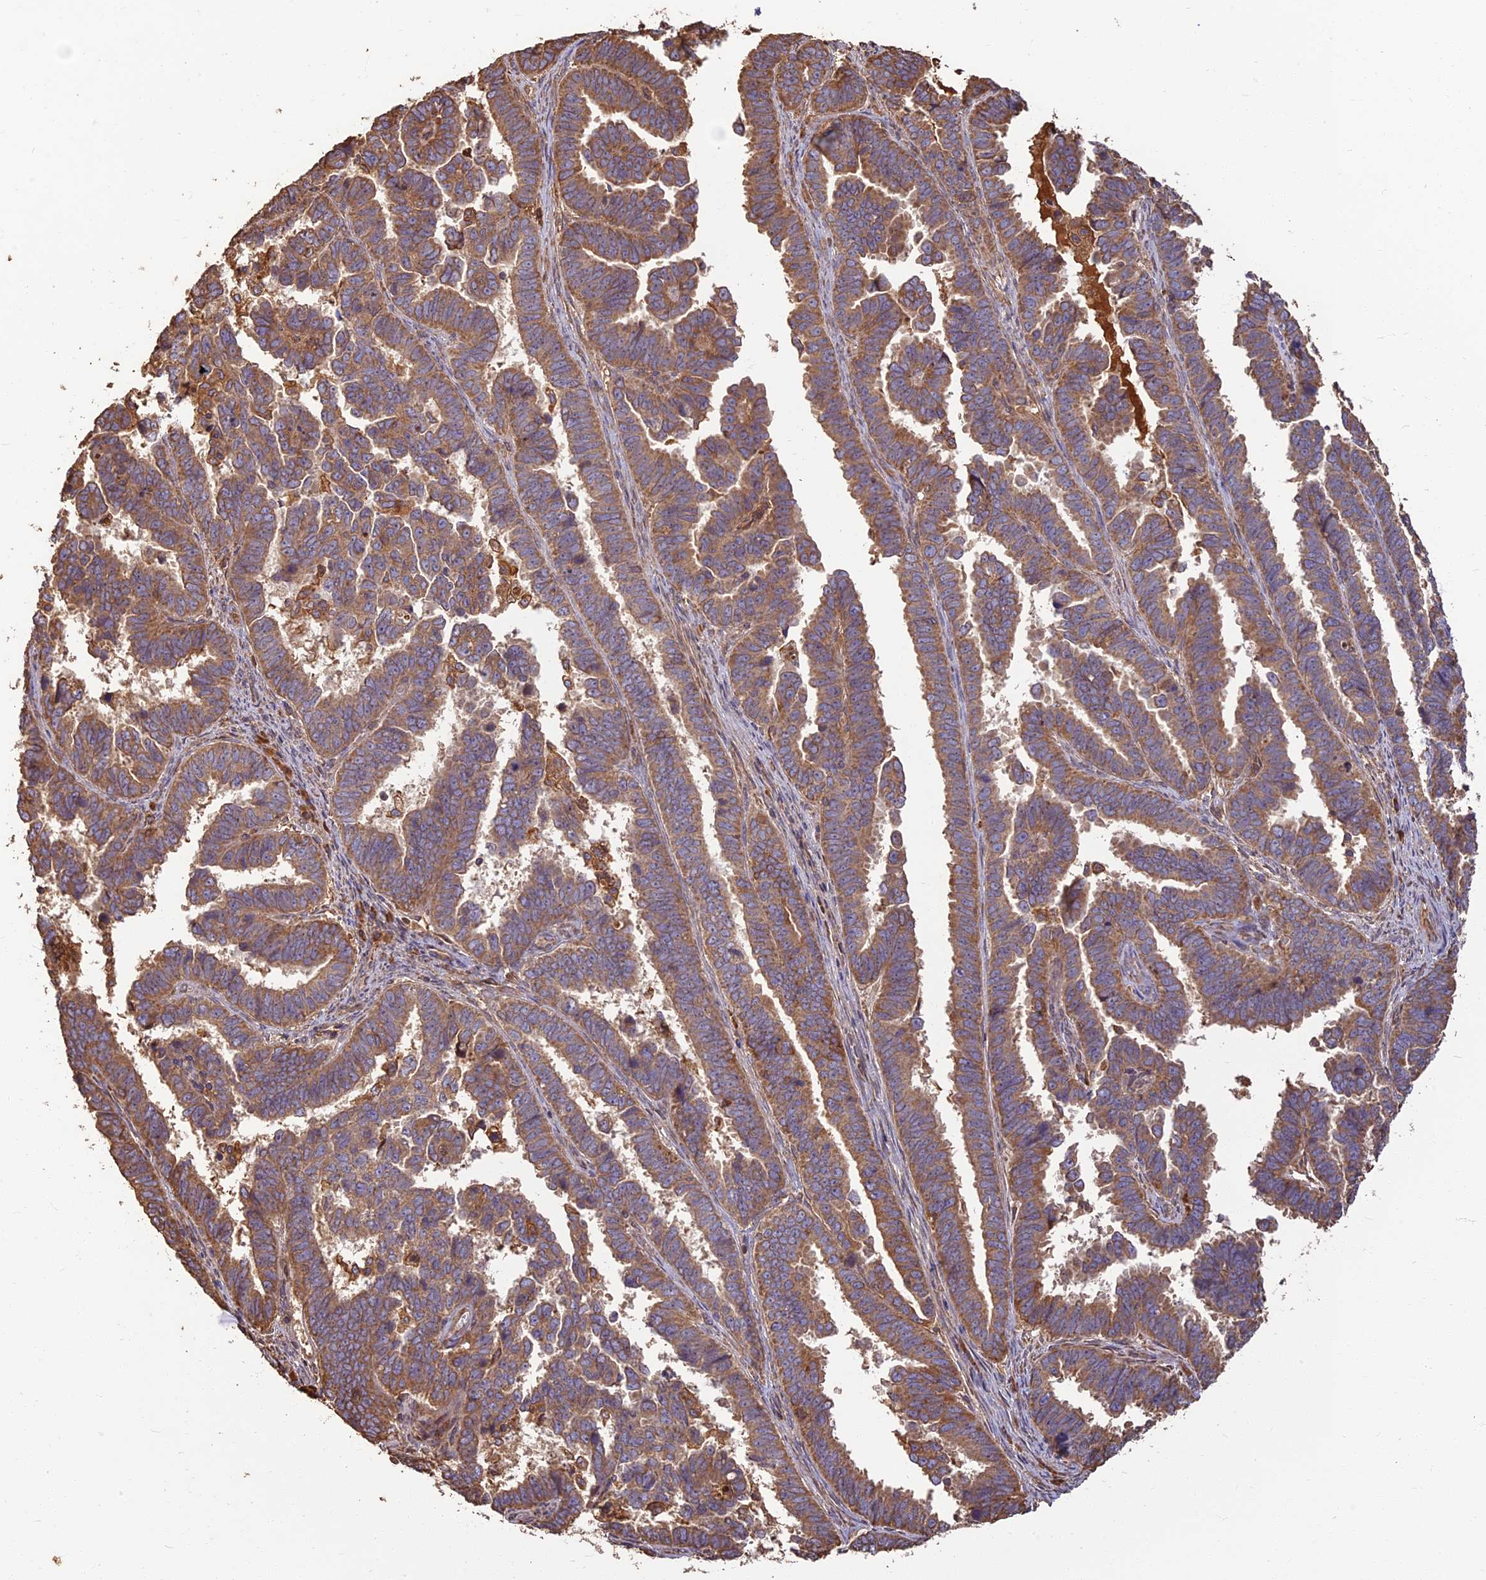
{"staining": {"intensity": "moderate", "quantity": ">75%", "location": "cytoplasmic/membranous"}, "tissue": "endometrial cancer", "cell_type": "Tumor cells", "image_type": "cancer", "snomed": [{"axis": "morphology", "description": "Adenocarcinoma, NOS"}, {"axis": "topography", "description": "Endometrium"}], "caption": "This micrograph shows immunohistochemistry staining of human endometrial cancer, with medium moderate cytoplasmic/membranous staining in approximately >75% of tumor cells.", "gene": "CORO1C", "patient": {"sex": "female", "age": 75}}